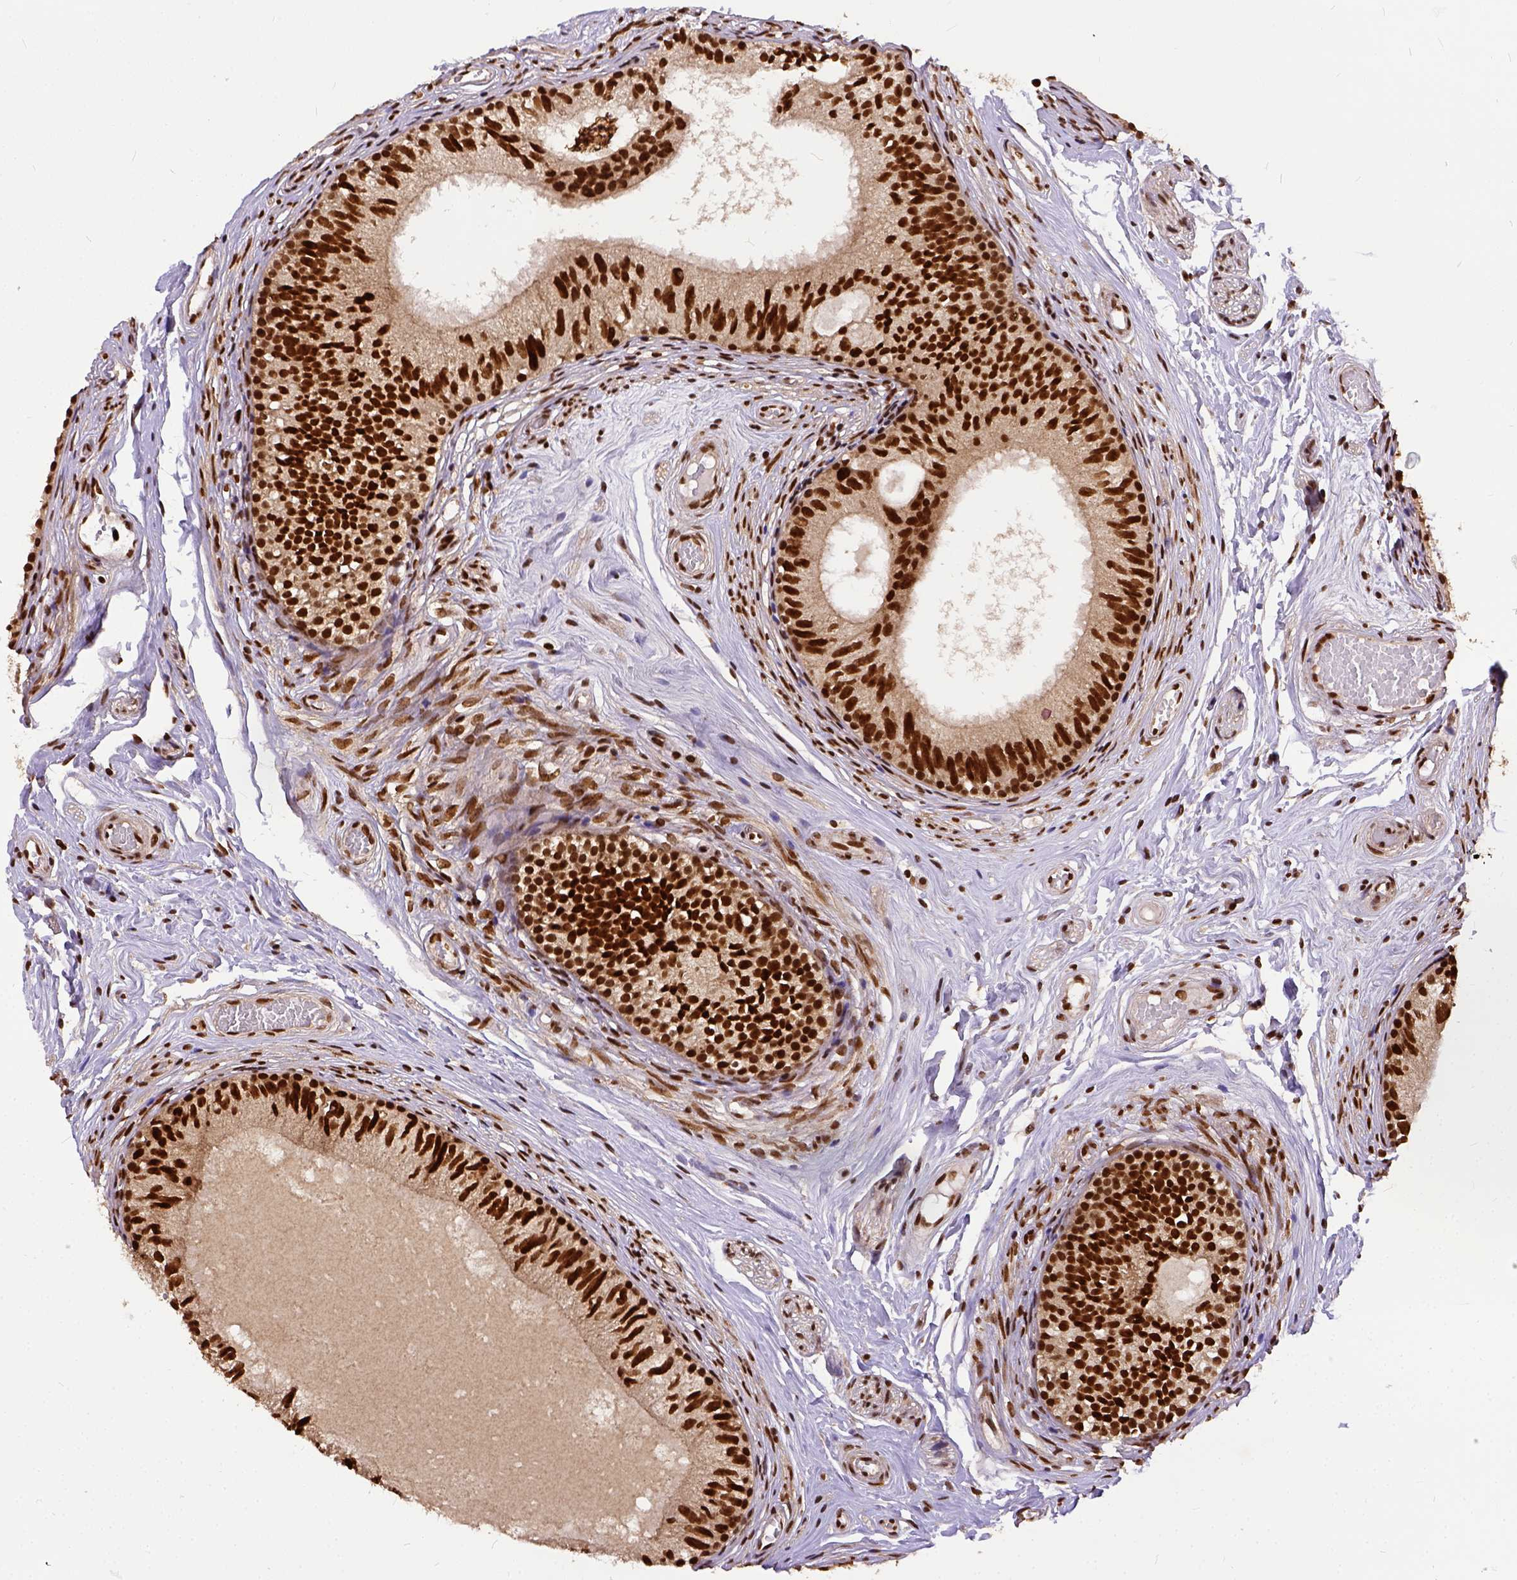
{"staining": {"intensity": "strong", "quantity": ">75%", "location": "nuclear"}, "tissue": "epididymis", "cell_type": "Glandular cells", "image_type": "normal", "snomed": [{"axis": "morphology", "description": "Normal tissue, NOS"}, {"axis": "topography", "description": "Epididymis"}], "caption": "Immunohistochemical staining of normal human epididymis shows strong nuclear protein staining in about >75% of glandular cells. The staining was performed using DAB (3,3'-diaminobenzidine), with brown indicating positive protein expression. Nuclei are stained blue with hematoxylin.", "gene": "NACC1", "patient": {"sex": "male", "age": 29}}